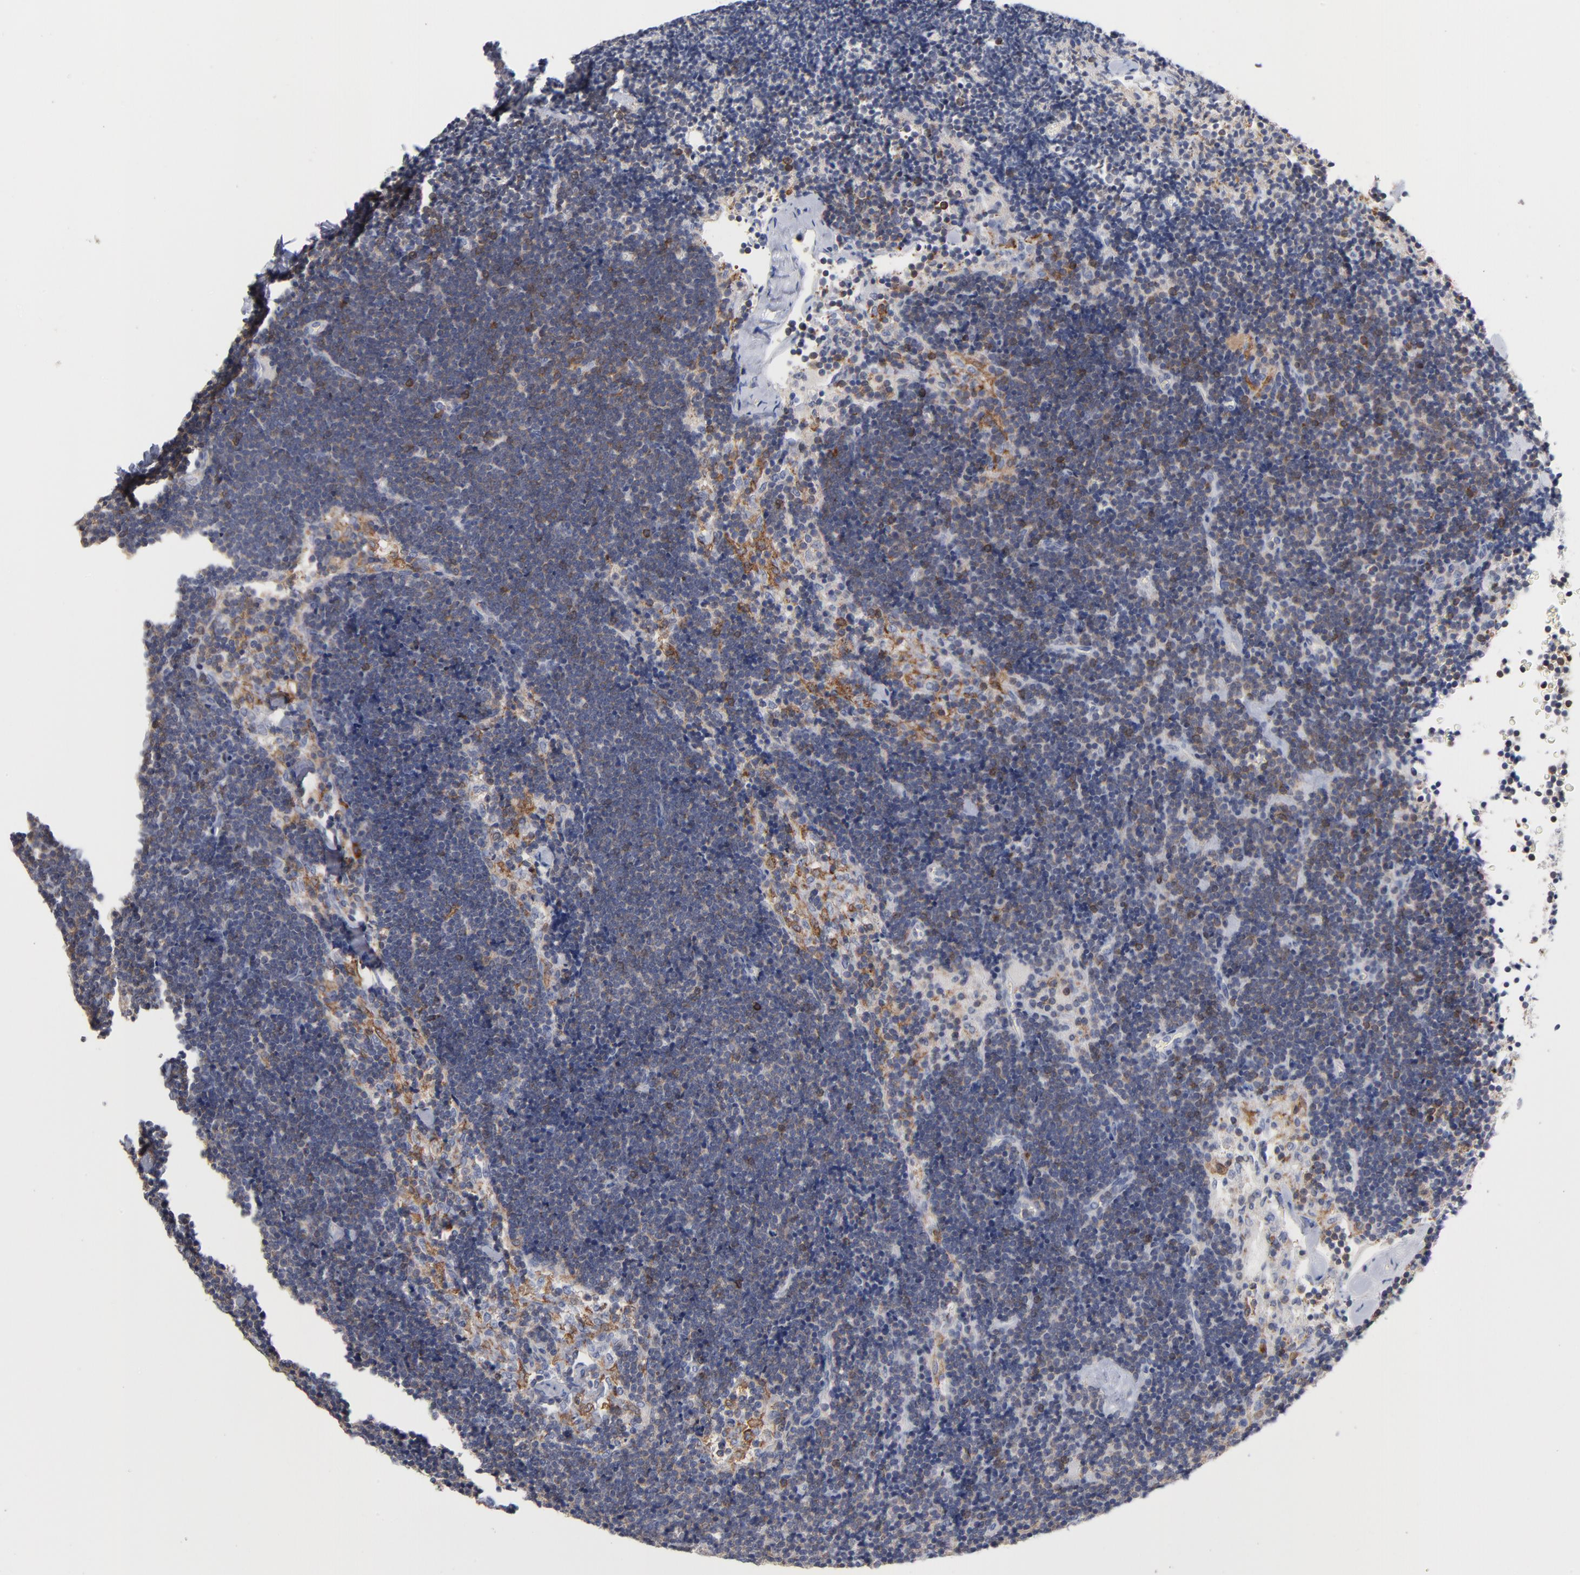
{"staining": {"intensity": "moderate", "quantity": "<25%", "location": "cytoplasmic/membranous"}, "tissue": "lymph node", "cell_type": "Non-germinal center cells", "image_type": "normal", "snomed": [{"axis": "morphology", "description": "Normal tissue, NOS"}, {"axis": "topography", "description": "Lymph node"}], "caption": "Non-germinal center cells reveal moderate cytoplasmic/membranous positivity in approximately <25% of cells in normal lymph node. The protein is shown in brown color, while the nuclei are stained blue.", "gene": "PDLIM2", "patient": {"sex": "male", "age": 63}}